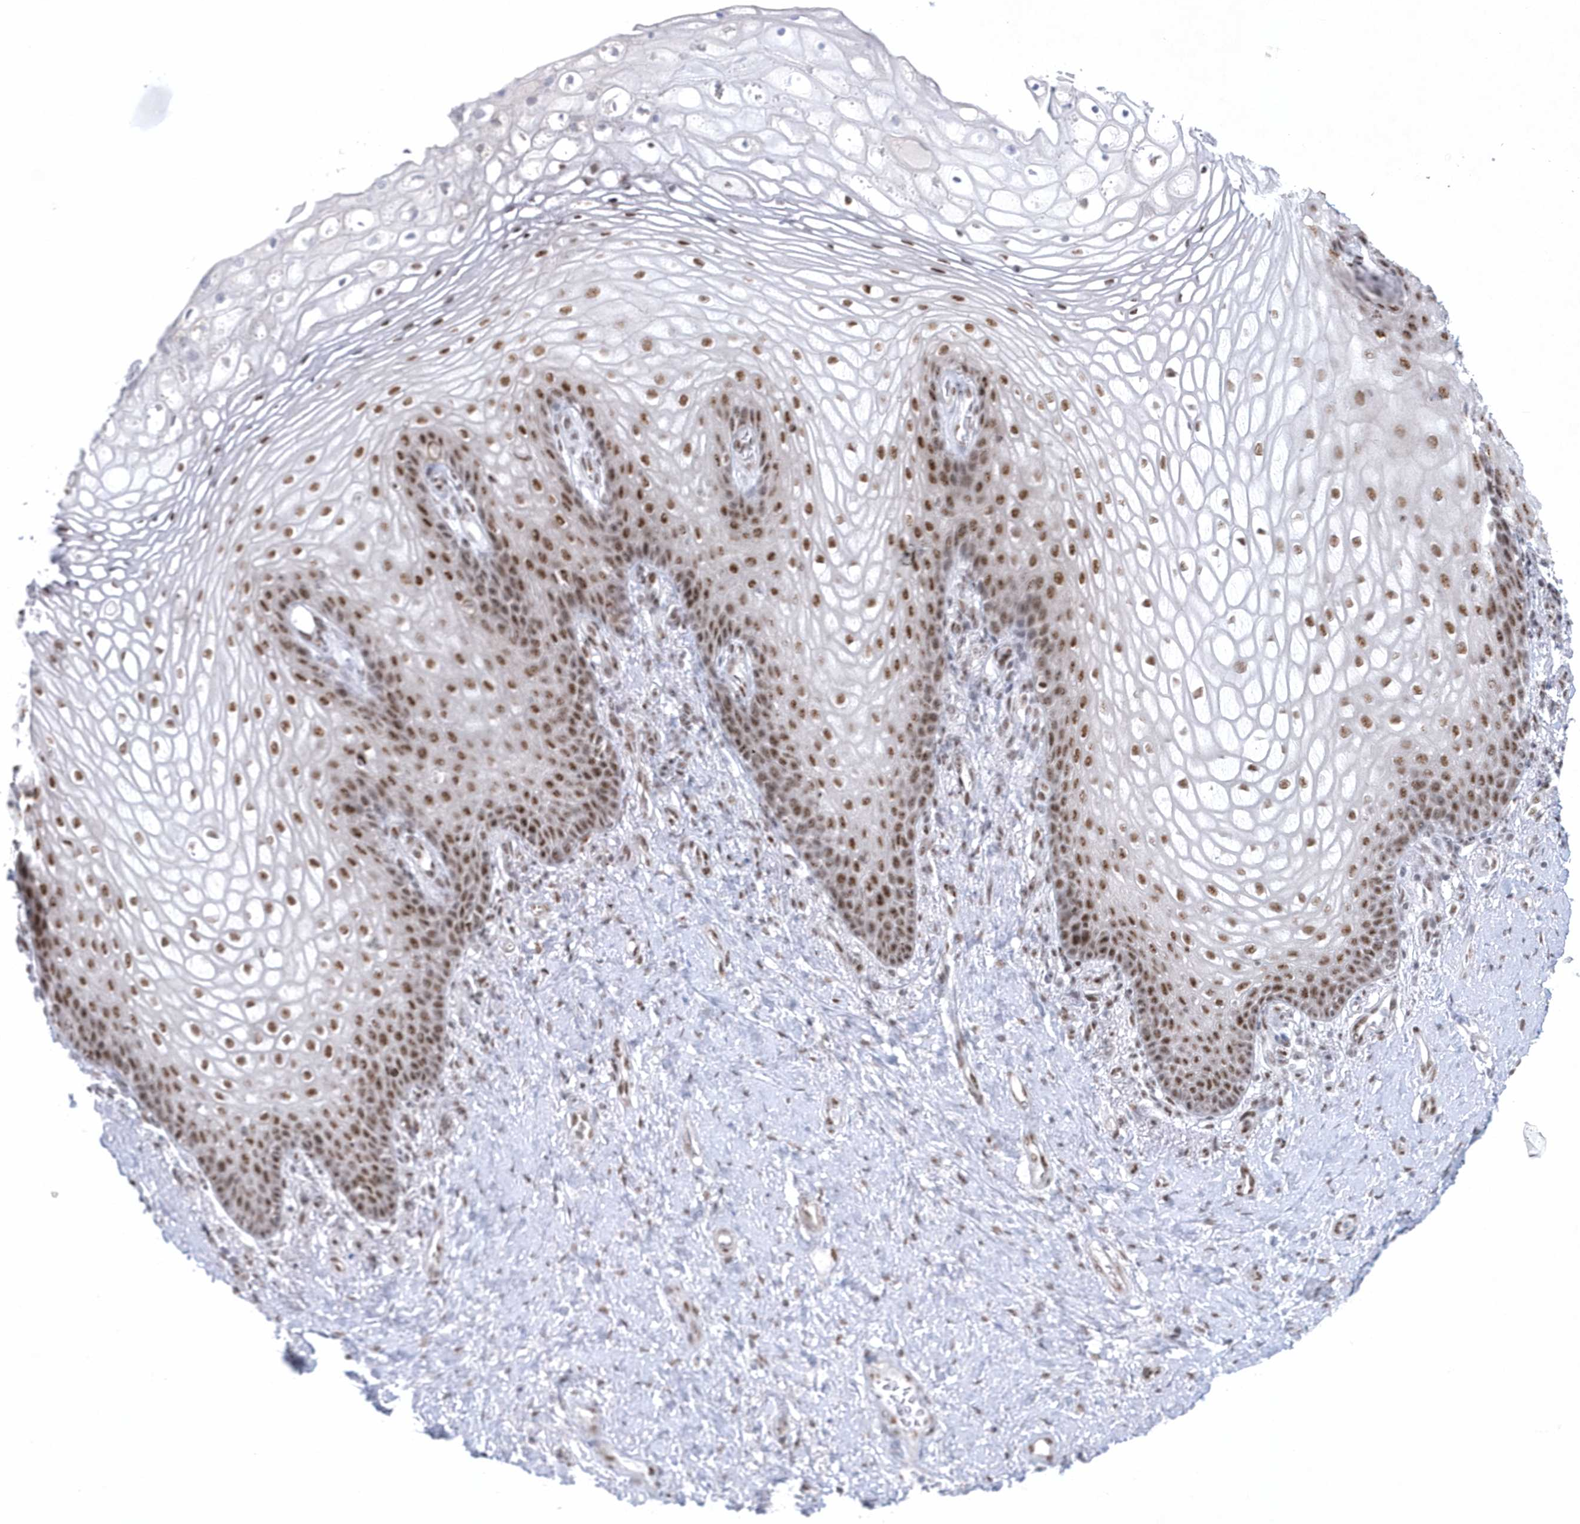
{"staining": {"intensity": "moderate", "quantity": ">75%", "location": "nuclear"}, "tissue": "vagina", "cell_type": "Squamous epithelial cells", "image_type": "normal", "snomed": [{"axis": "morphology", "description": "Normal tissue, NOS"}, {"axis": "topography", "description": "Vagina"}], "caption": "A high-resolution image shows IHC staining of benign vagina, which shows moderate nuclear expression in approximately >75% of squamous epithelial cells.", "gene": "DCLRE1A", "patient": {"sex": "female", "age": 60}}